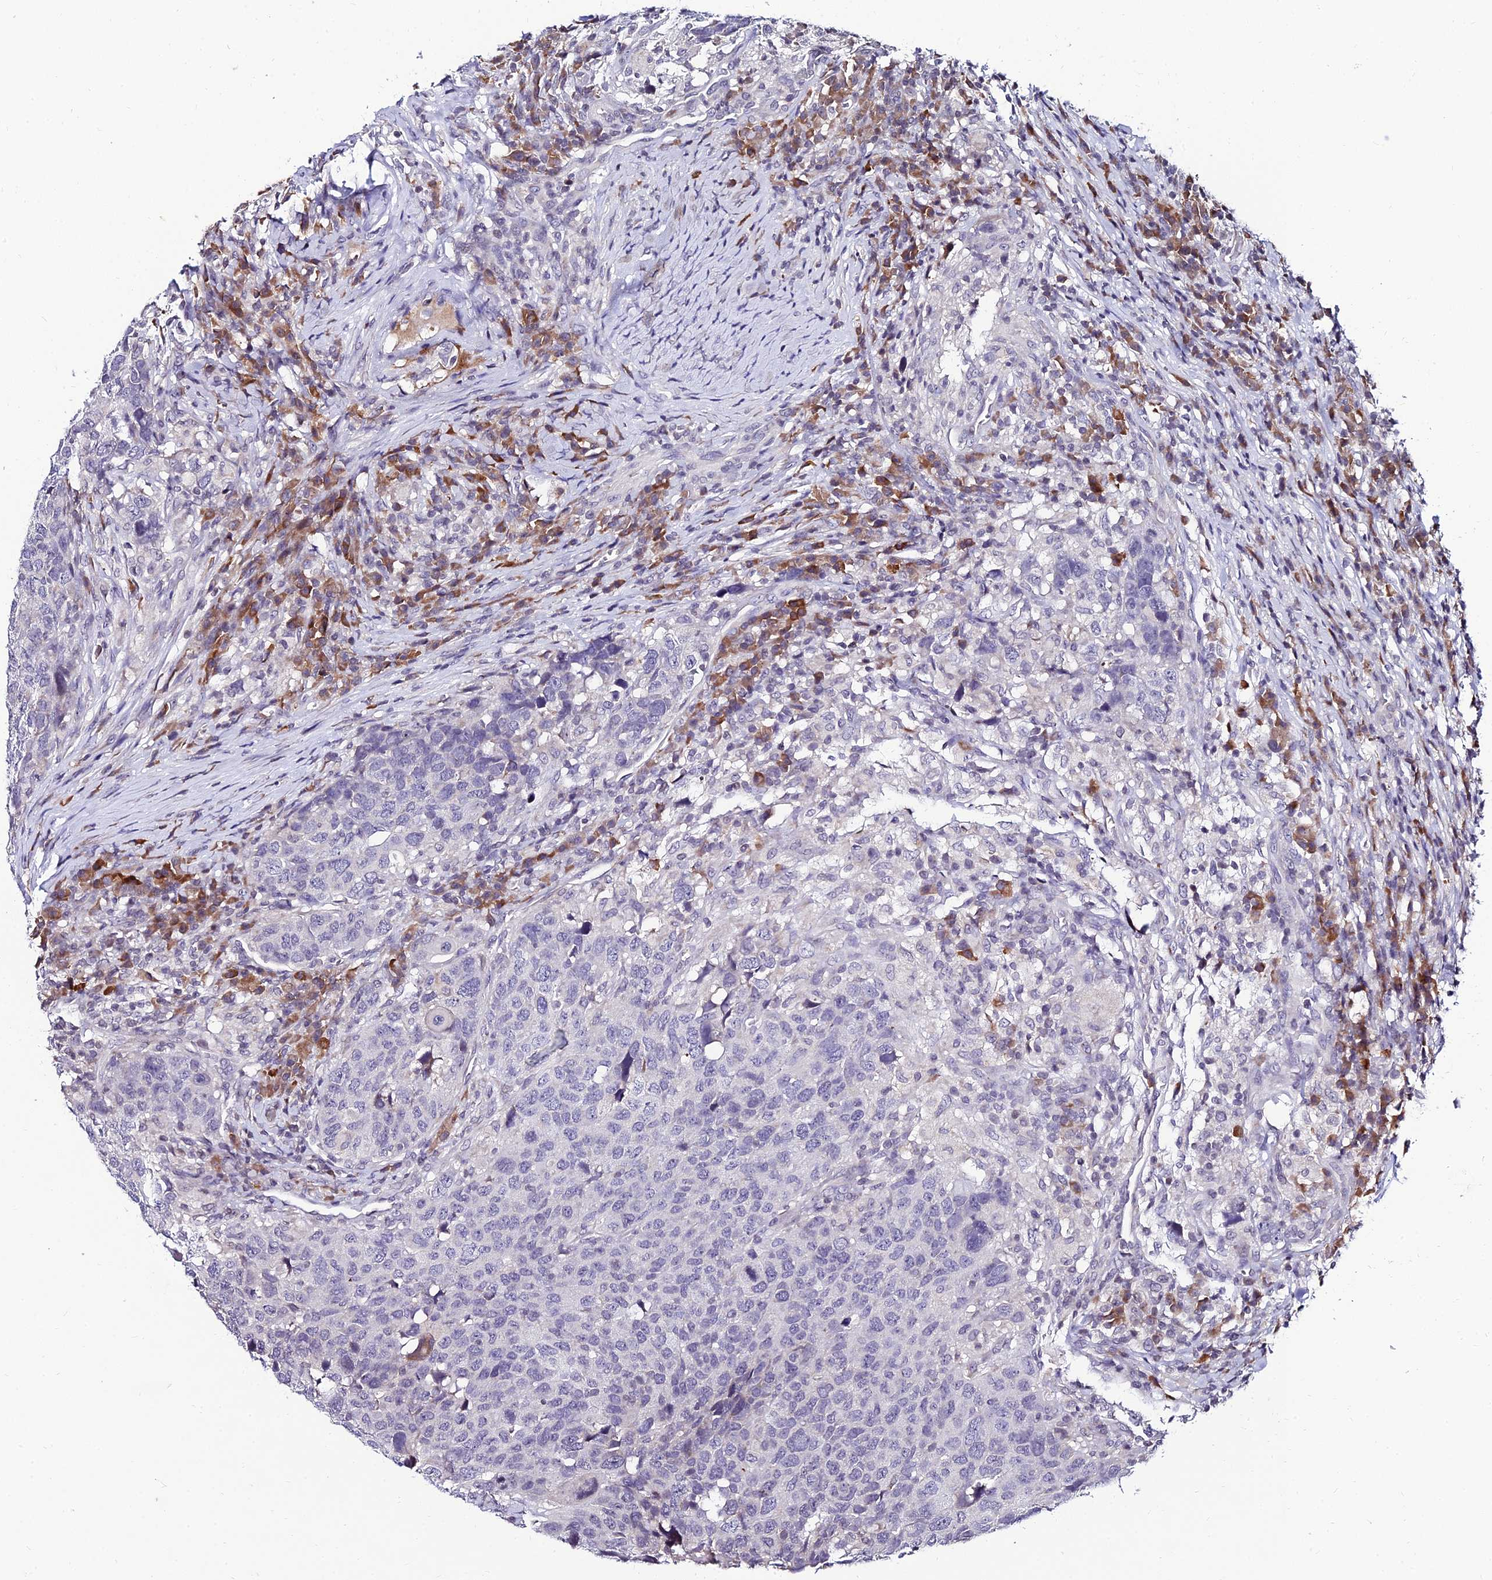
{"staining": {"intensity": "negative", "quantity": "none", "location": "none"}, "tissue": "head and neck cancer", "cell_type": "Tumor cells", "image_type": "cancer", "snomed": [{"axis": "morphology", "description": "Squamous cell carcinoma, NOS"}, {"axis": "topography", "description": "Head-Neck"}], "caption": "A high-resolution micrograph shows immunohistochemistry staining of head and neck cancer (squamous cell carcinoma), which displays no significant expression in tumor cells. The staining is performed using DAB (3,3'-diaminobenzidine) brown chromogen with nuclei counter-stained in using hematoxylin.", "gene": "CDNF", "patient": {"sex": "male", "age": 66}}